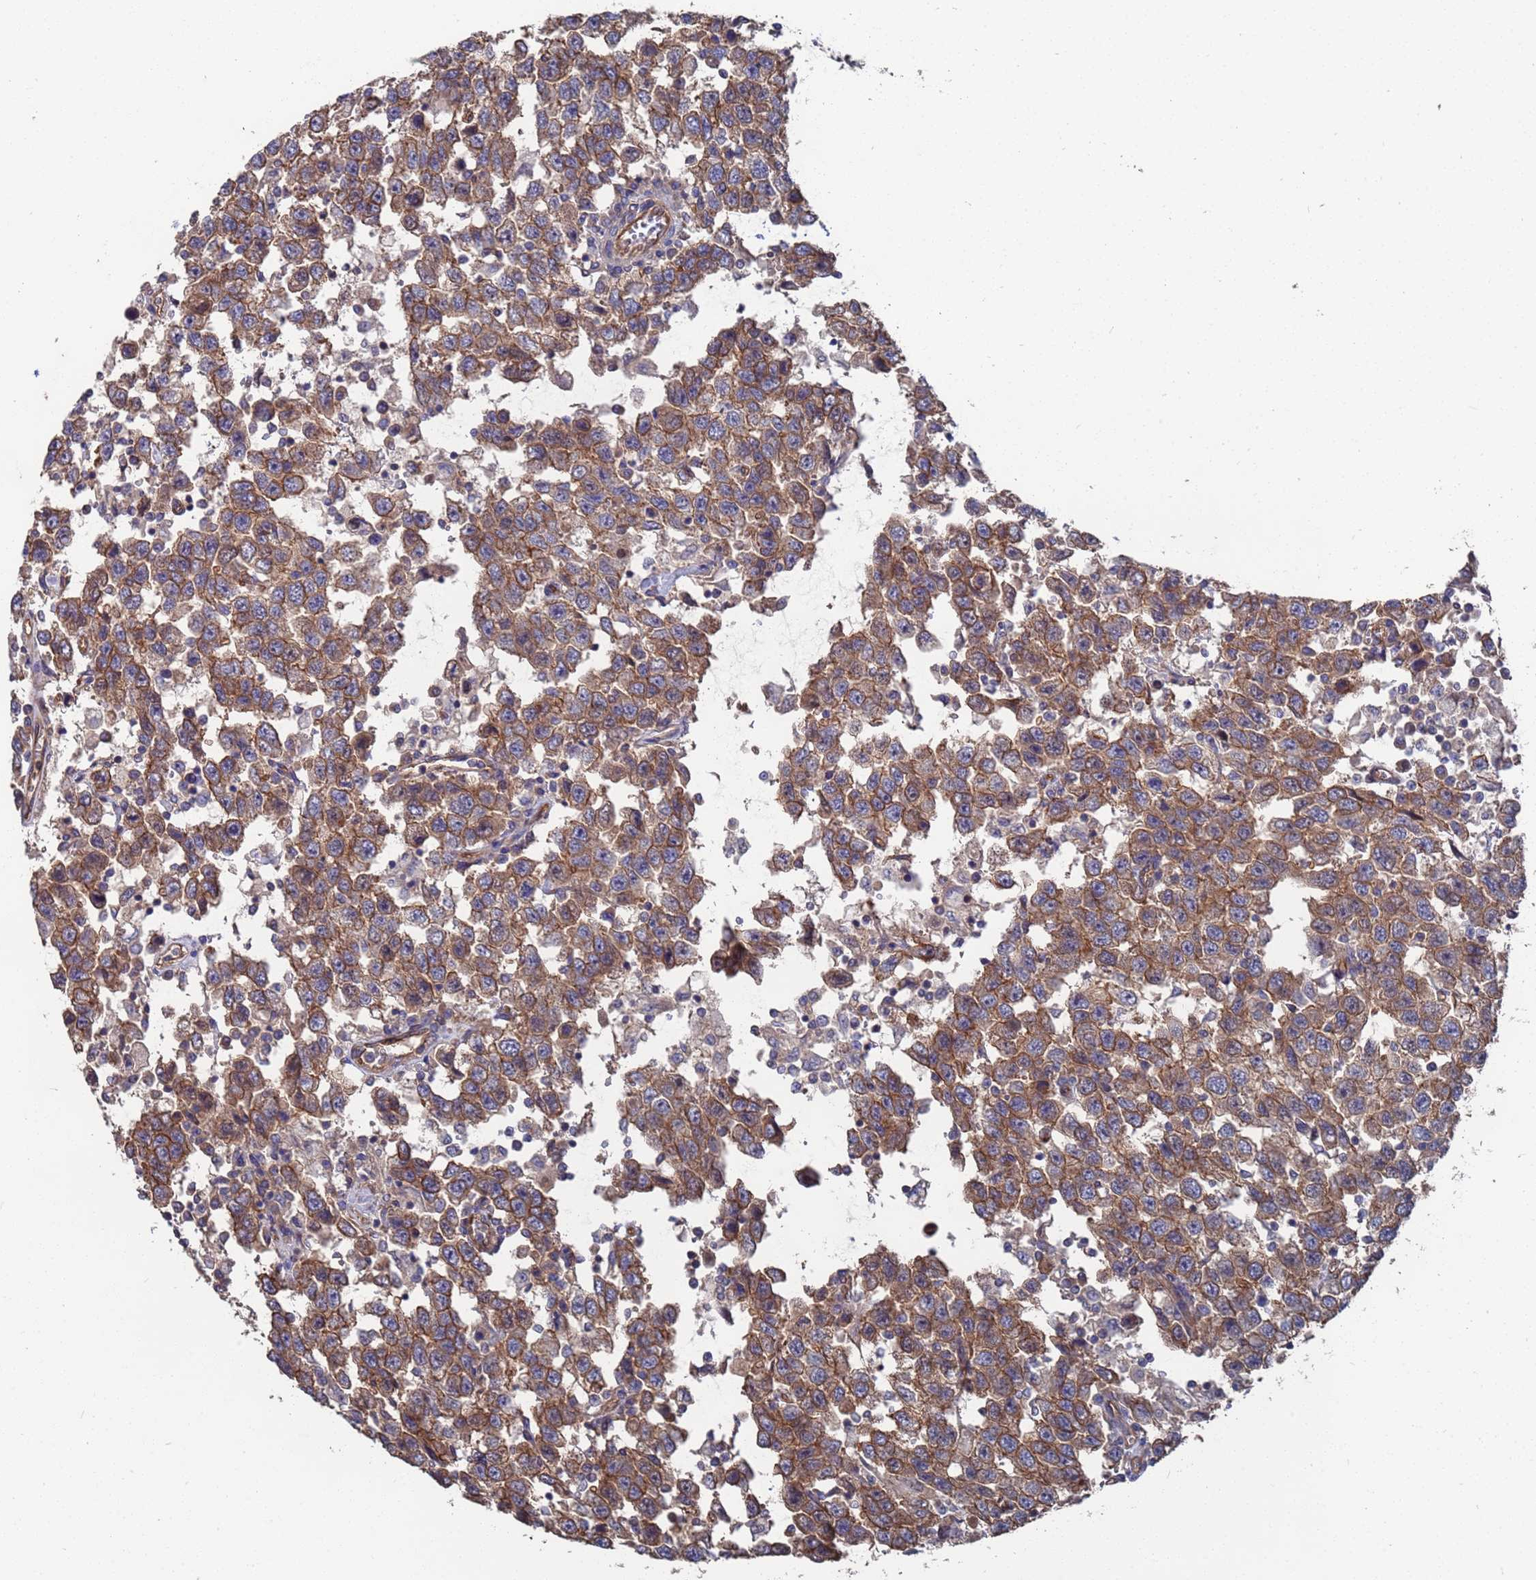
{"staining": {"intensity": "moderate", "quantity": ">75%", "location": "cytoplasmic/membranous"}, "tissue": "testis cancer", "cell_type": "Tumor cells", "image_type": "cancer", "snomed": [{"axis": "morphology", "description": "Seminoma, NOS"}, {"axis": "topography", "description": "Testis"}], "caption": "This micrograph displays immunohistochemistry staining of human testis seminoma, with medium moderate cytoplasmic/membranous expression in approximately >75% of tumor cells.", "gene": "NDUFAF6", "patient": {"sex": "male", "age": 41}}